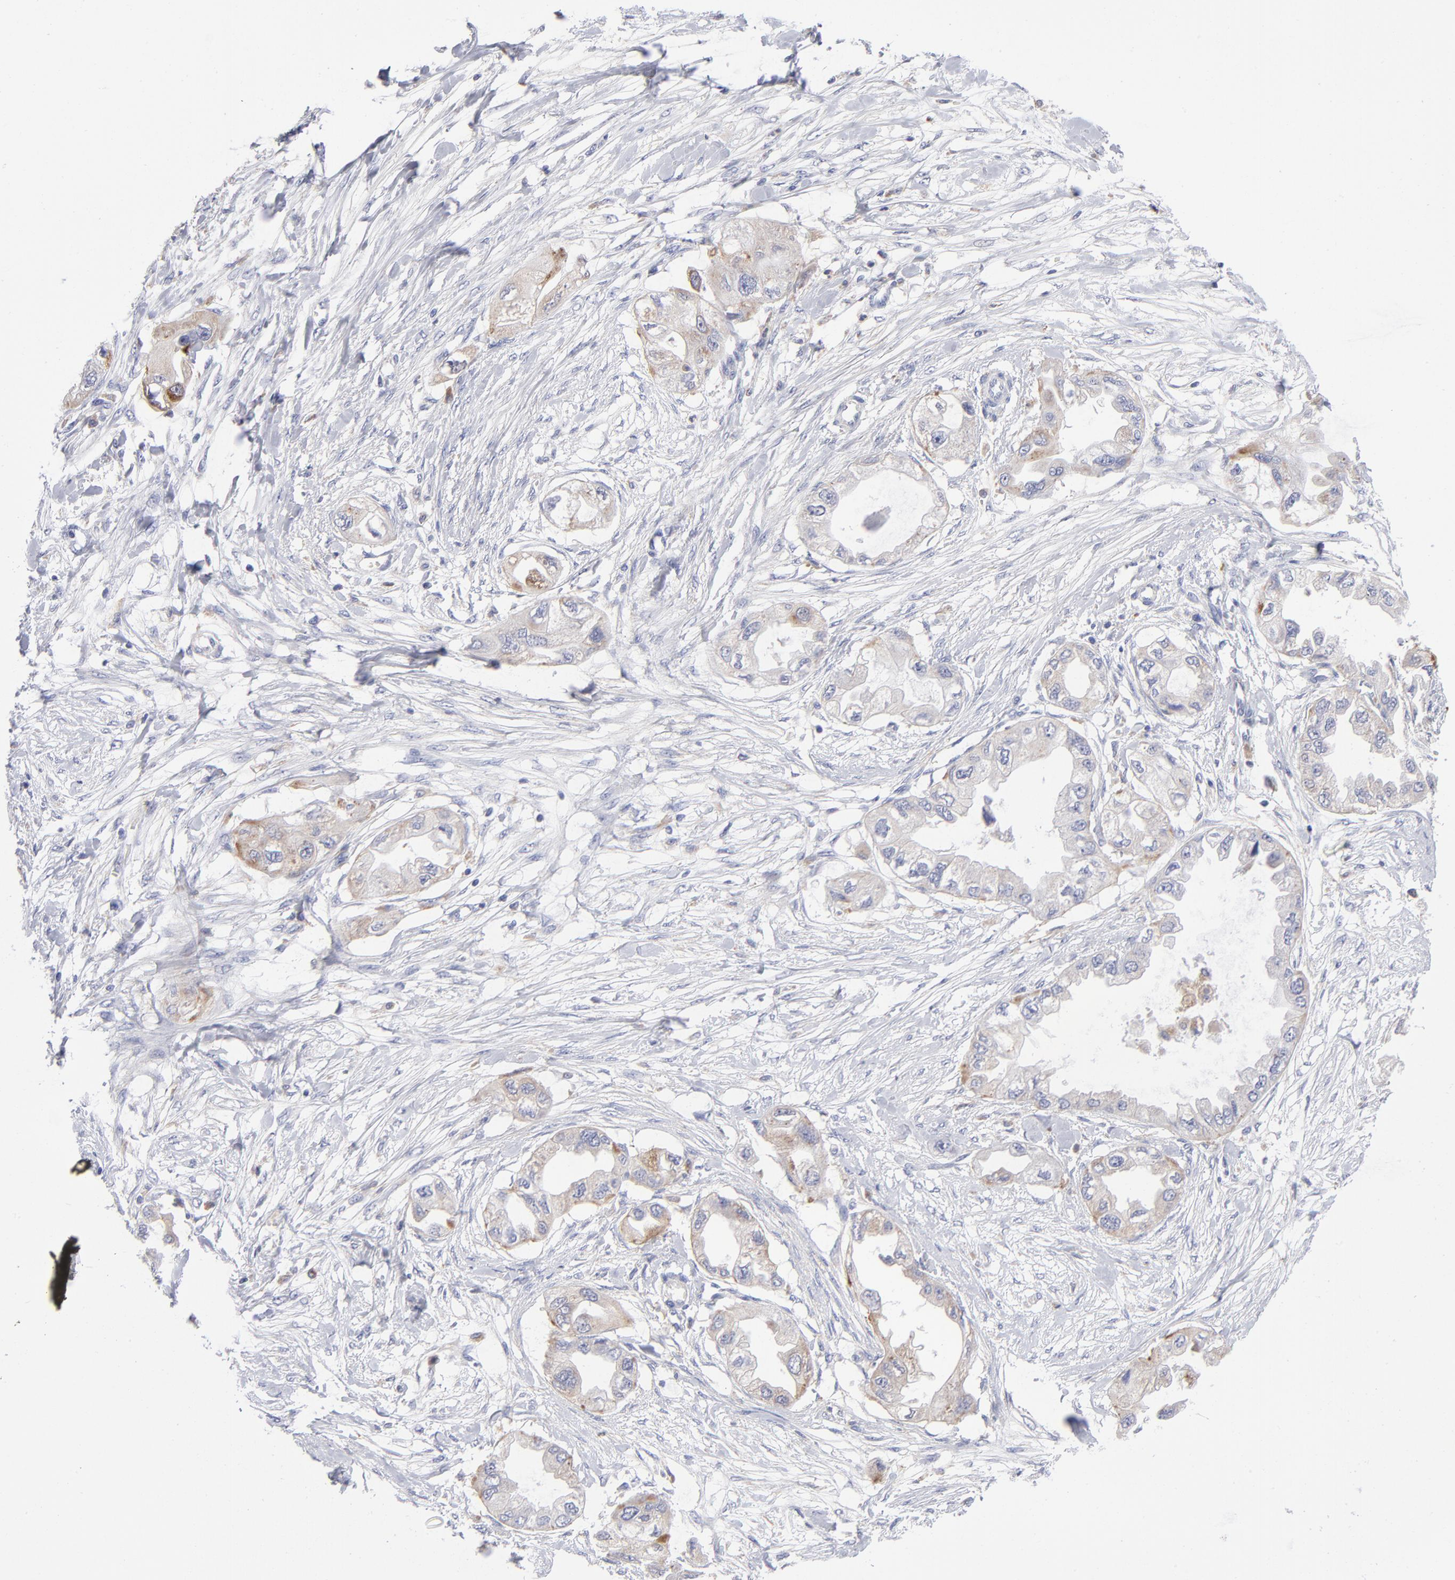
{"staining": {"intensity": "weak", "quantity": "<25%", "location": "cytoplasmic/membranous"}, "tissue": "endometrial cancer", "cell_type": "Tumor cells", "image_type": "cancer", "snomed": [{"axis": "morphology", "description": "Adenocarcinoma, NOS"}, {"axis": "topography", "description": "Endometrium"}], "caption": "Immunohistochemical staining of endometrial adenocarcinoma exhibits no significant expression in tumor cells. The staining is performed using DAB (3,3'-diaminobenzidine) brown chromogen with nuclei counter-stained in using hematoxylin.", "gene": "RRAGB", "patient": {"sex": "female", "age": 67}}